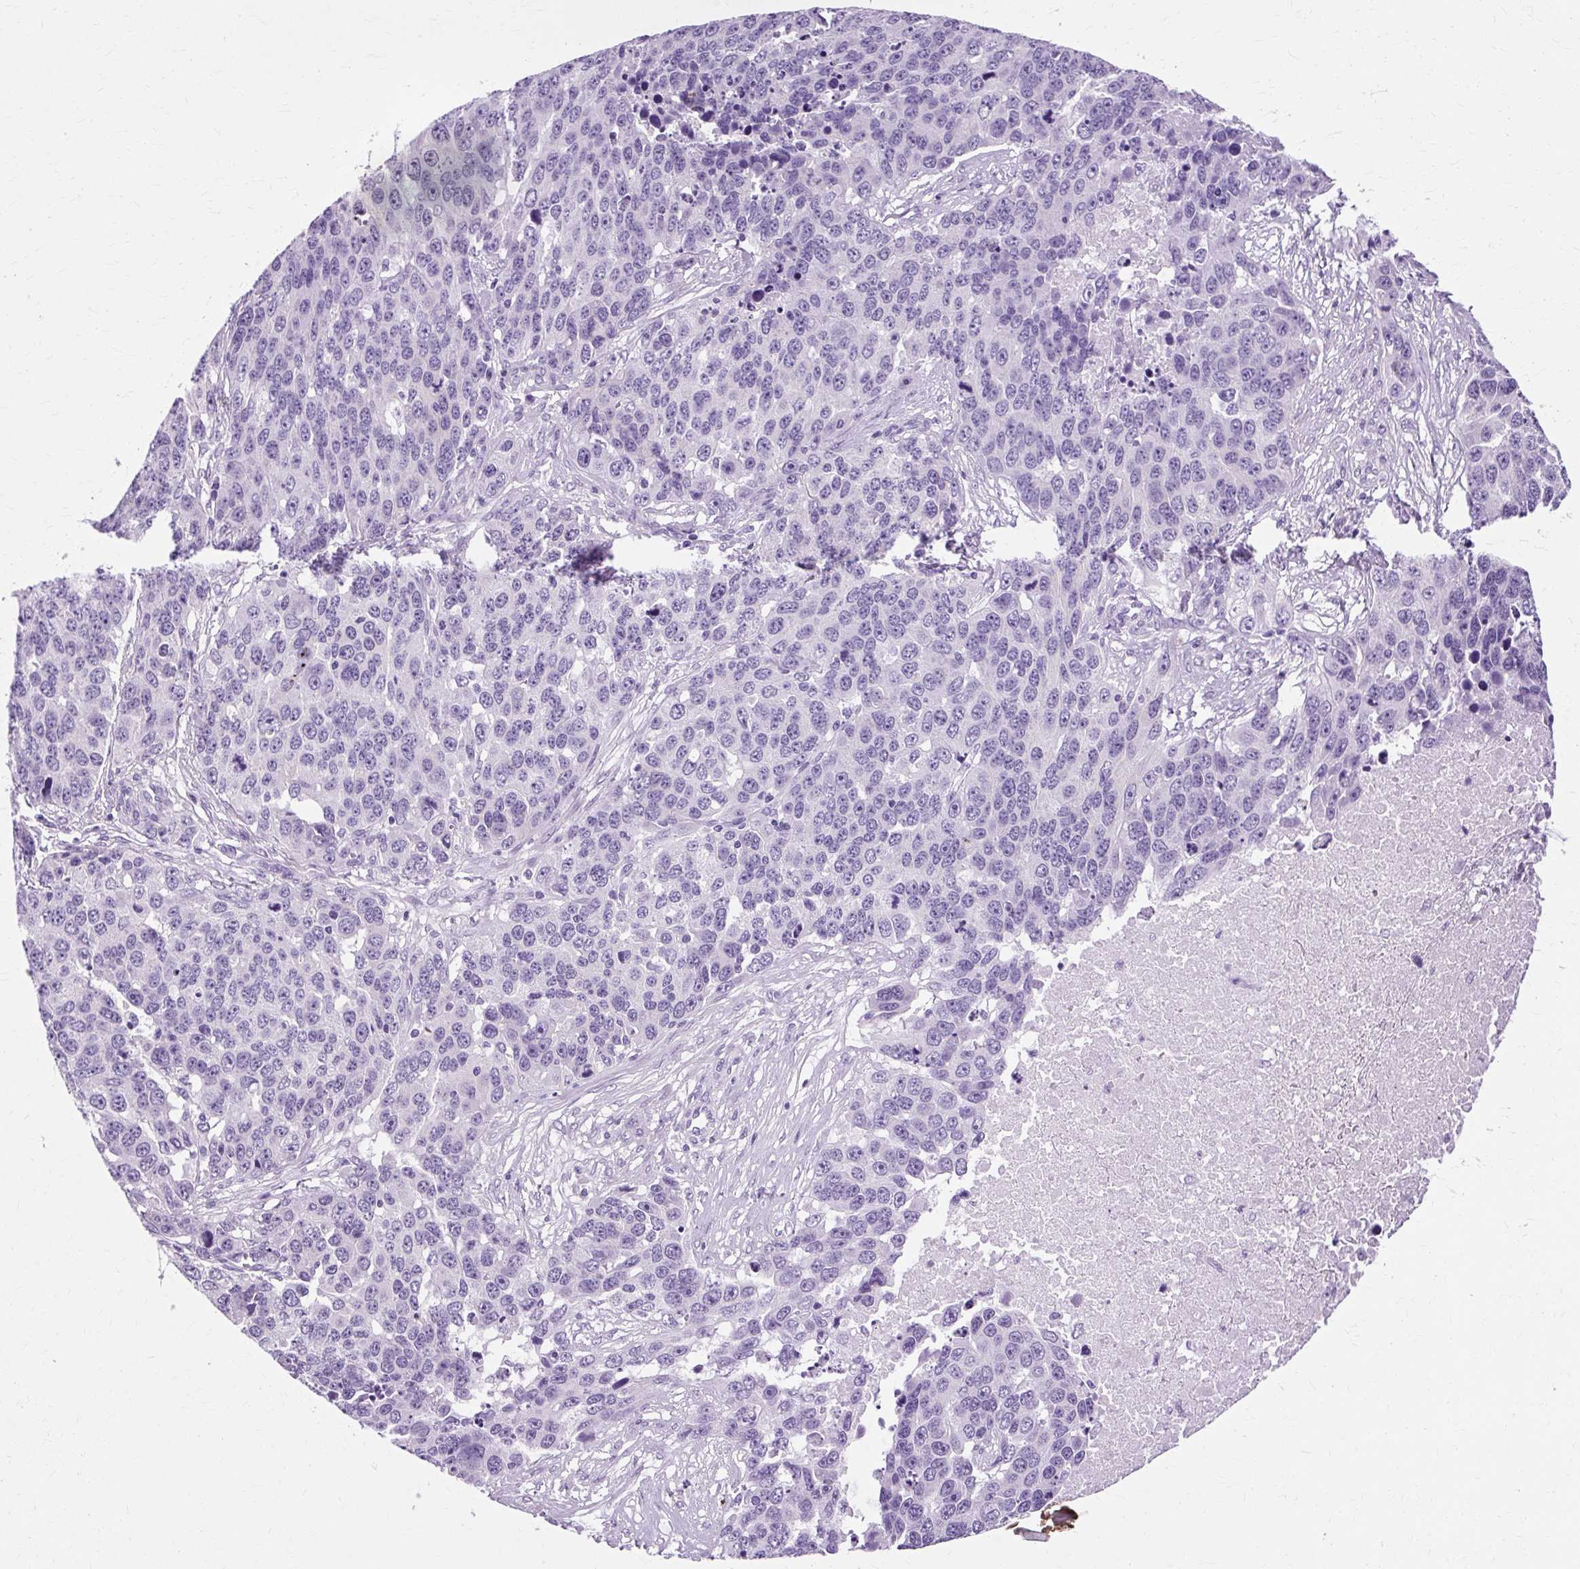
{"staining": {"intensity": "negative", "quantity": "none", "location": "none"}, "tissue": "ovarian cancer", "cell_type": "Tumor cells", "image_type": "cancer", "snomed": [{"axis": "morphology", "description": "Cystadenocarcinoma, serous, NOS"}, {"axis": "topography", "description": "Ovary"}], "caption": "Histopathology image shows no significant protein positivity in tumor cells of ovarian serous cystadenocarcinoma.", "gene": "TMEM89", "patient": {"sex": "female", "age": 76}}